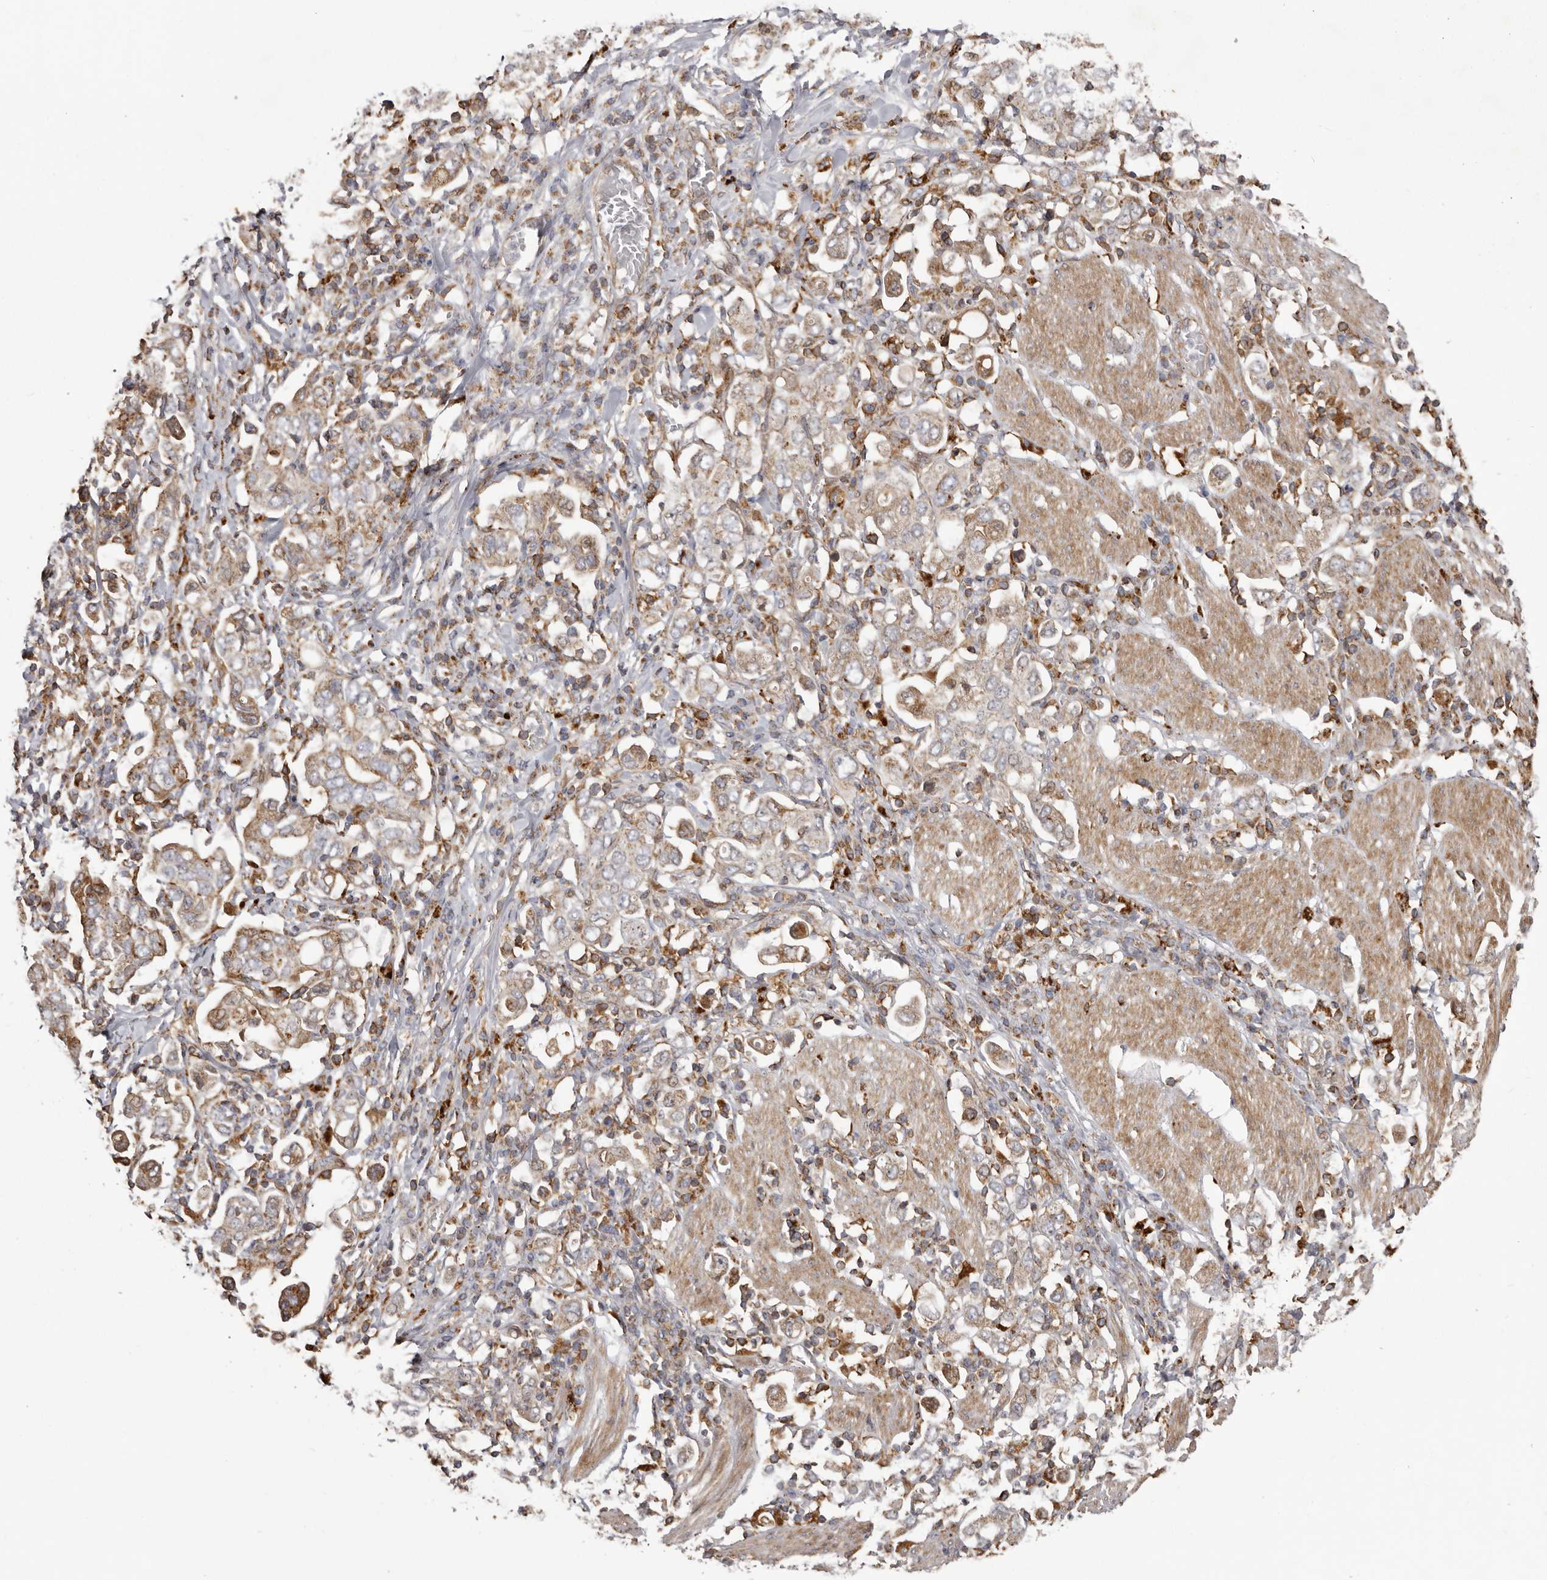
{"staining": {"intensity": "weak", "quantity": ">75%", "location": "cytoplasmic/membranous"}, "tissue": "stomach cancer", "cell_type": "Tumor cells", "image_type": "cancer", "snomed": [{"axis": "morphology", "description": "Adenocarcinoma, NOS"}, {"axis": "topography", "description": "Stomach, upper"}], "caption": "DAB immunohistochemical staining of adenocarcinoma (stomach) shows weak cytoplasmic/membranous protein positivity in about >75% of tumor cells. (IHC, brightfield microscopy, high magnification).", "gene": "NUP43", "patient": {"sex": "male", "age": 62}}